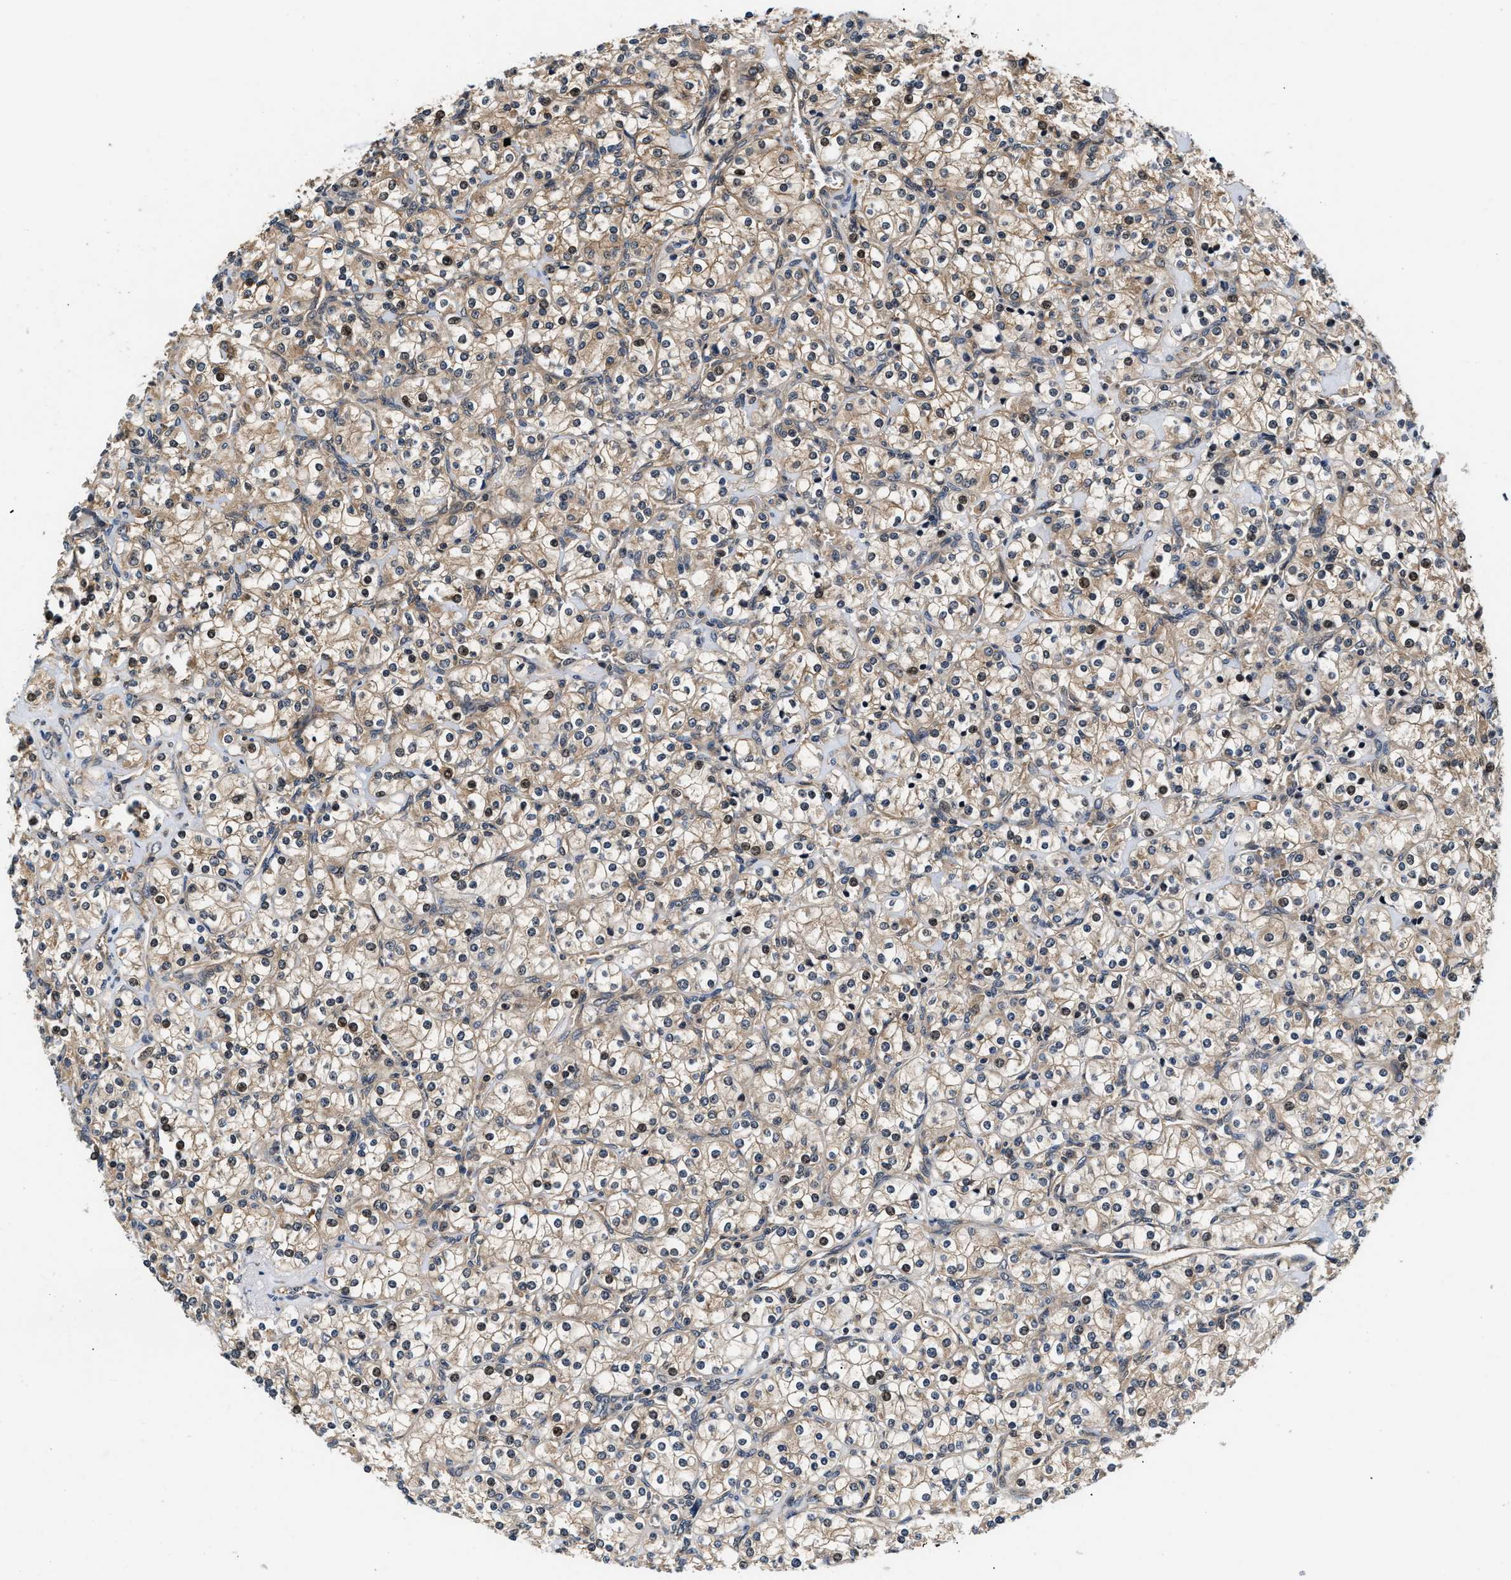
{"staining": {"intensity": "weak", "quantity": "25%-75%", "location": "cytoplasmic/membranous"}, "tissue": "renal cancer", "cell_type": "Tumor cells", "image_type": "cancer", "snomed": [{"axis": "morphology", "description": "Adenocarcinoma, NOS"}, {"axis": "topography", "description": "Kidney"}], "caption": "Renal adenocarcinoma stained with a protein marker demonstrates weak staining in tumor cells.", "gene": "TUT7", "patient": {"sex": "male", "age": 77}}